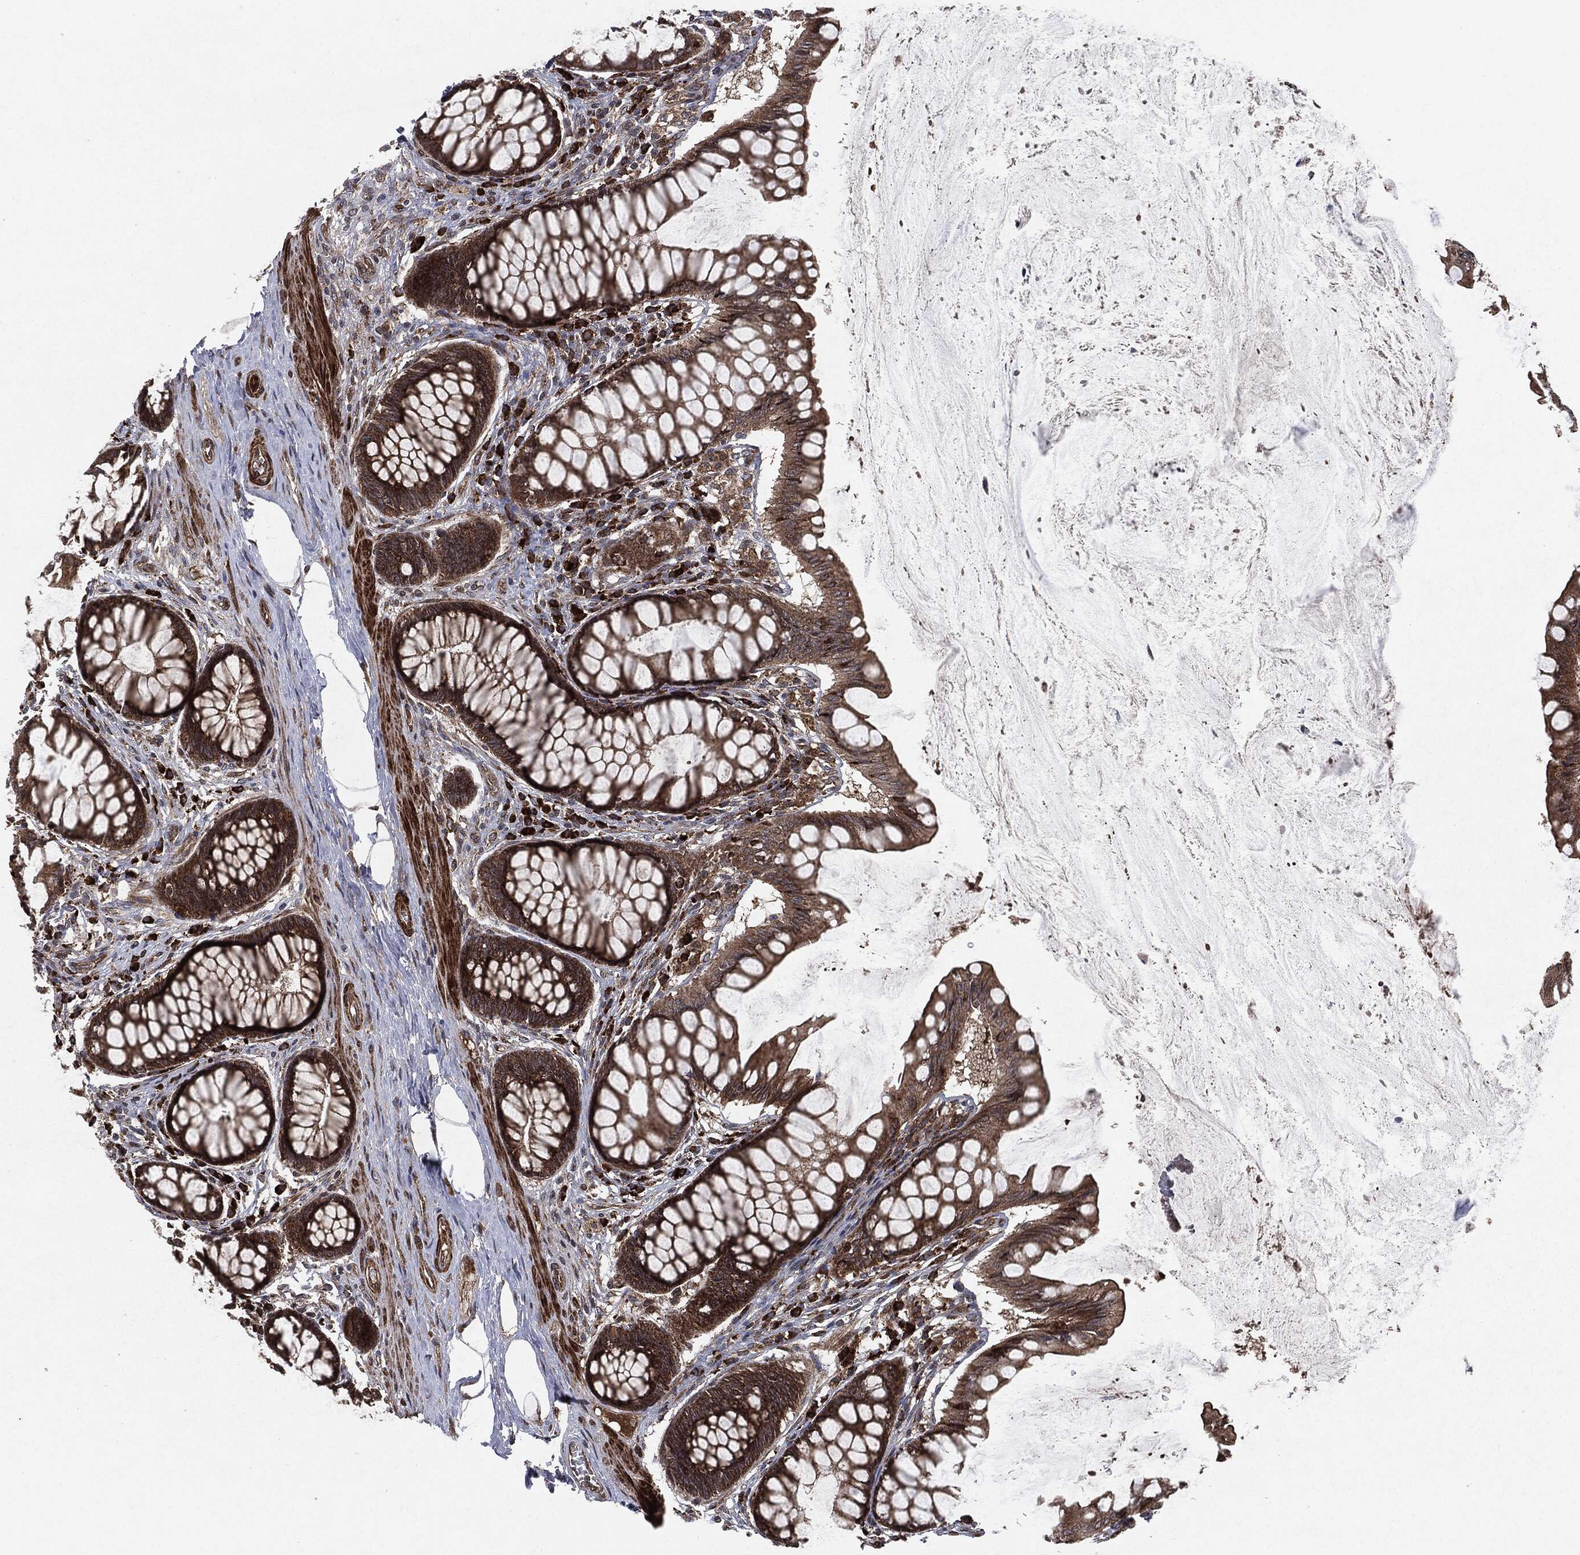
{"staining": {"intensity": "strong", "quantity": ">75%", "location": "cytoplasmic/membranous"}, "tissue": "colon", "cell_type": "Endothelial cells", "image_type": "normal", "snomed": [{"axis": "morphology", "description": "Normal tissue, NOS"}, {"axis": "topography", "description": "Colon"}], "caption": "Colon stained with immunohistochemistry (IHC) reveals strong cytoplasmic/membranous positivity in about >75% of endothelial cells. Using DAB (brown) and hematoxylin (blue) stains, captured at high magnification using brightfield microscopy.", "gene": "RAF1", "patient": {"sex": "female", "age": 65}}